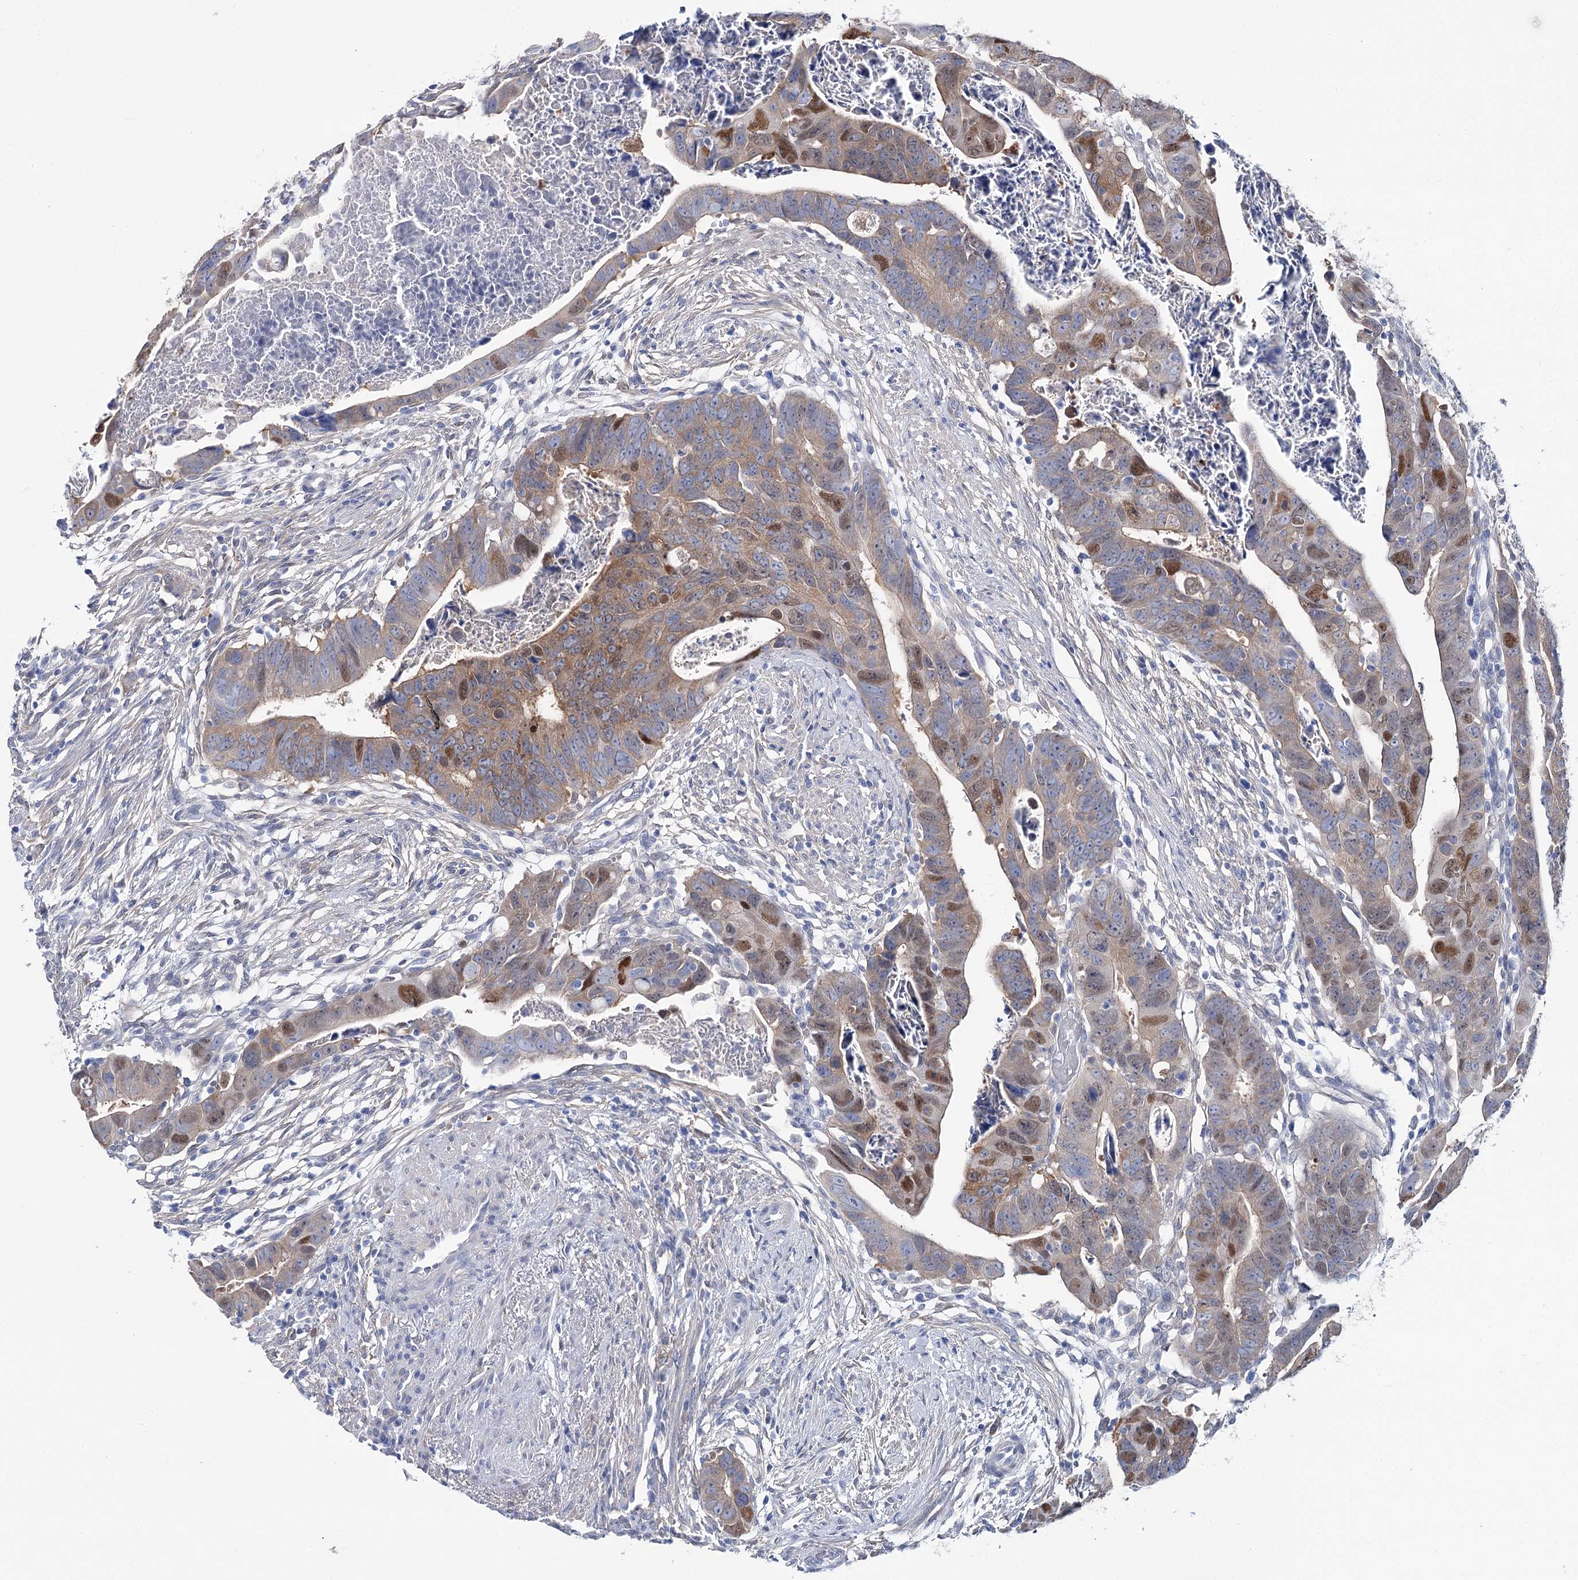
{"staining": {"intensity": "moderate", "quantity": "<25%", "location": "nuclear"}, "tissue": "colorectal cancer", "cell_type": "Tumor cells", "image_type": "cancer", "snomed": [{"axis": "morphology", "description": "Adenocarcinoma, NOS"}, {"axis": "topography", "description": "Rectum"}], "caption": "Immunohistochemical staining of colorectal cancer exhibits moderate nuclear protein staining in approximately <25% of tumor cells. Nuclei are stained in blue.", "gene": "UGDH", "patient": {"sex": "female", "age": 65}}